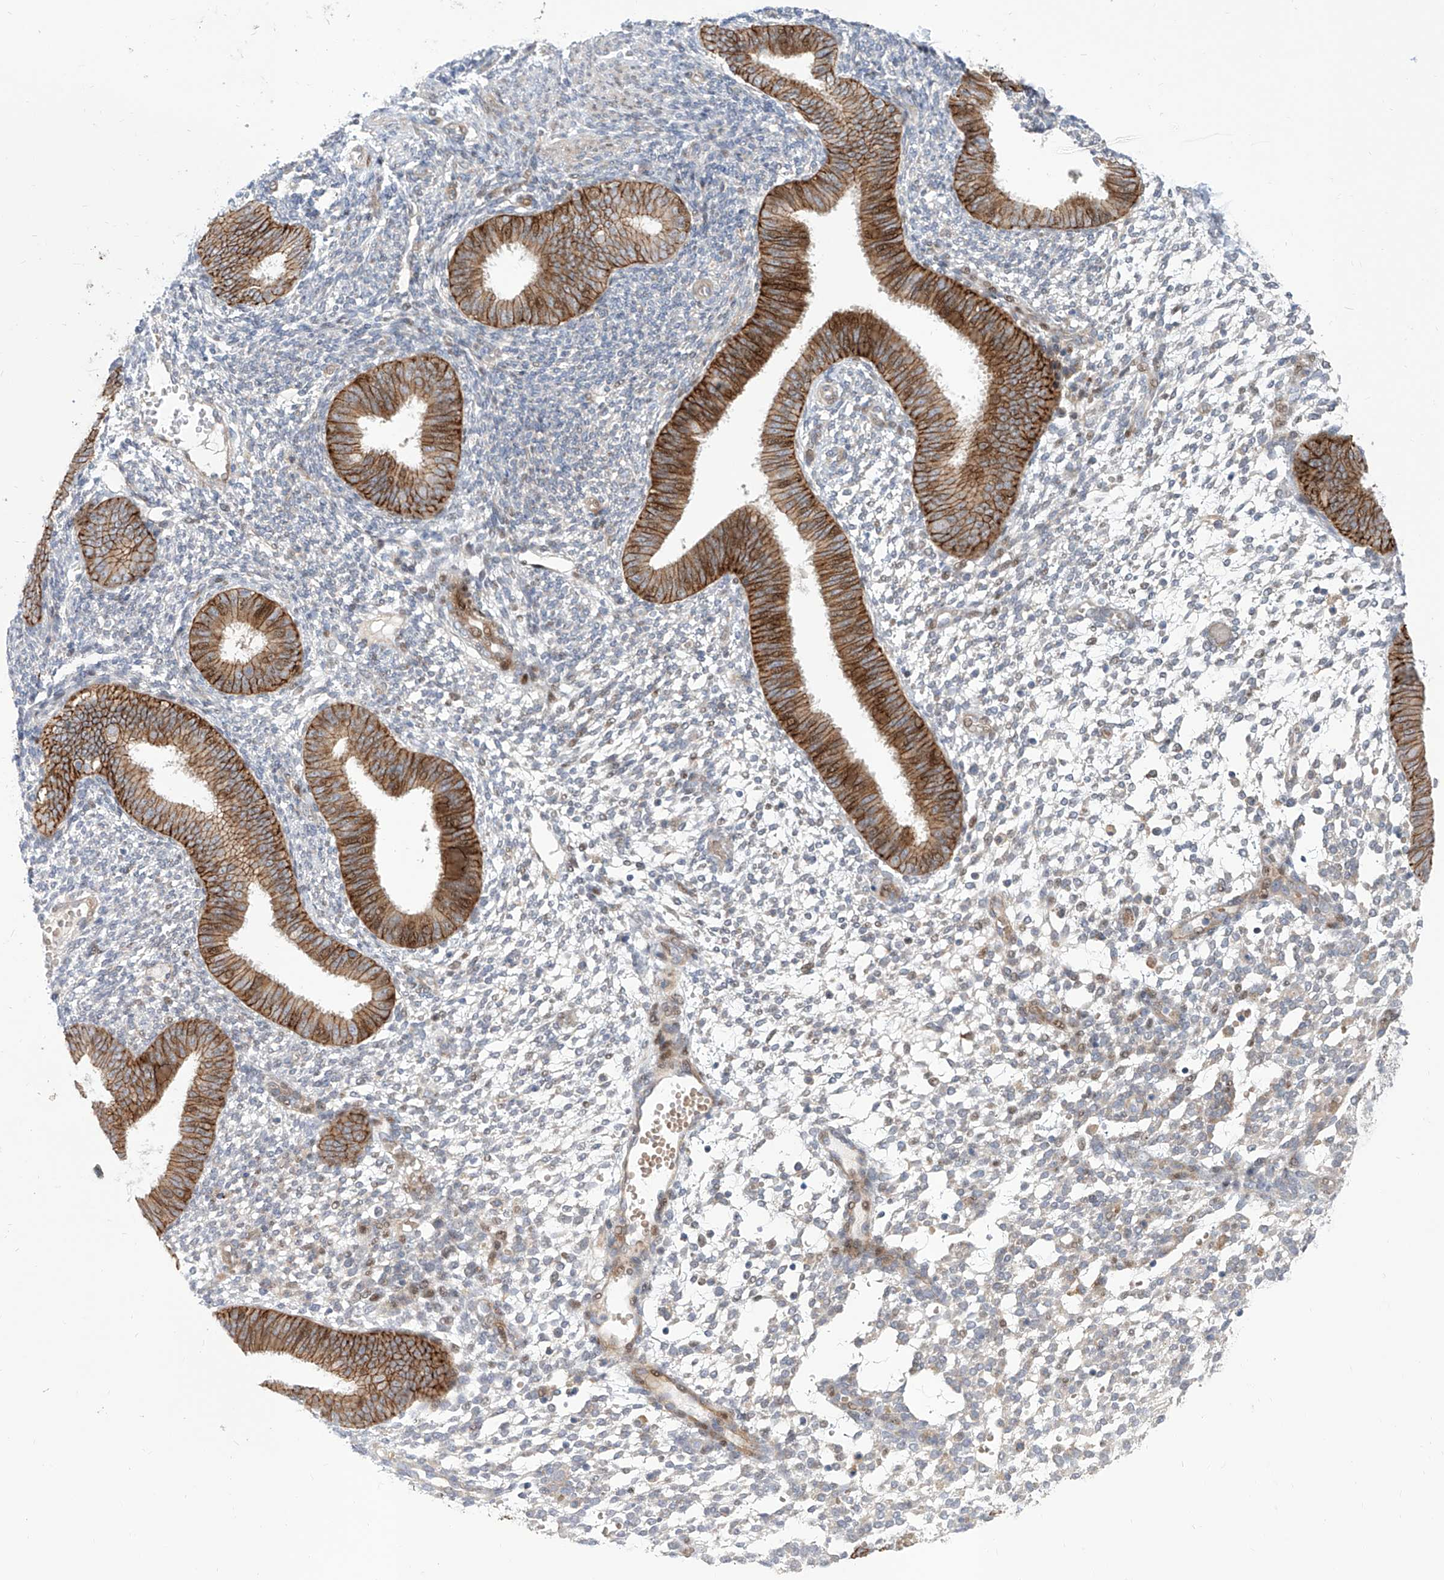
{"staining": {"intensity": "negative", "quantity": "none", "location": "none"}, "tissue": "endometrium", "cell_type": "Cells in endometrial stroma", "image_type": "normal", "snomed": [{"axis": "morphology", "description": "Normal tissue, NOS"}, {"axis": "topography", "description": "Uterus"}, {"axis": "topography", "description": "Endometrium"}], "caption": "Immunohistochemistry histopathology image of unremarkable endometrium stained for a protein (brown), which exhibits no staining in cells in endometrial stroma.", "gene": "LRRC1", "patient": {"sex": "female", "age": 48}}